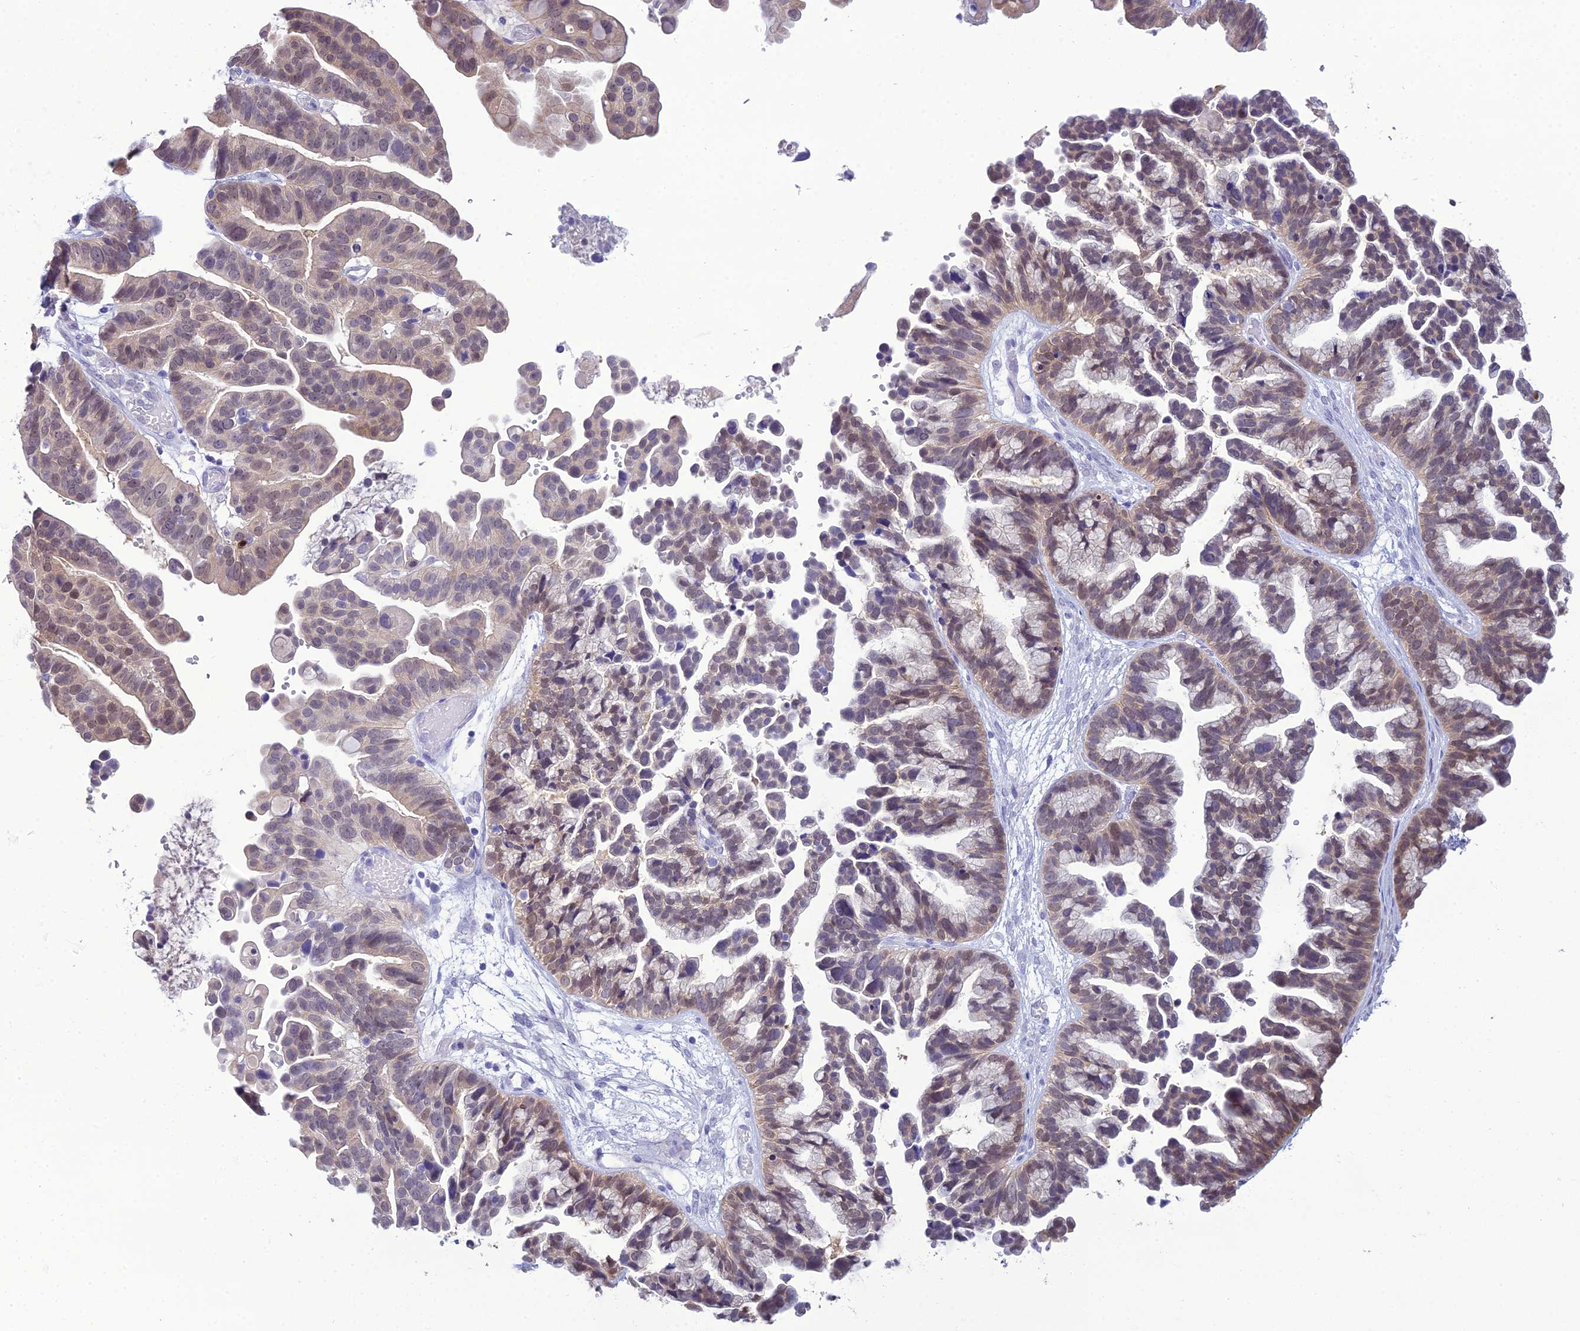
{"staining": {"intensity": "weak", "quantity": "<25%", "location": "cytoplasmic/membranous"}, "tissue": "ovarian cancer", "cell_type": "Tumor cells", "image_type": "cancer", "snomed": [{"axis": "morphology", "description": "Cystadenocarcinoma, serous, NOS"}, {"axis": "topography", "description": "Ovary"}], "caption": "Photomicrograph shows no significant protein positivity in tumor cells of ovarian cancer.", "gene": "GNPNAT1", "patient": {"sex": "female", "age": 56}}